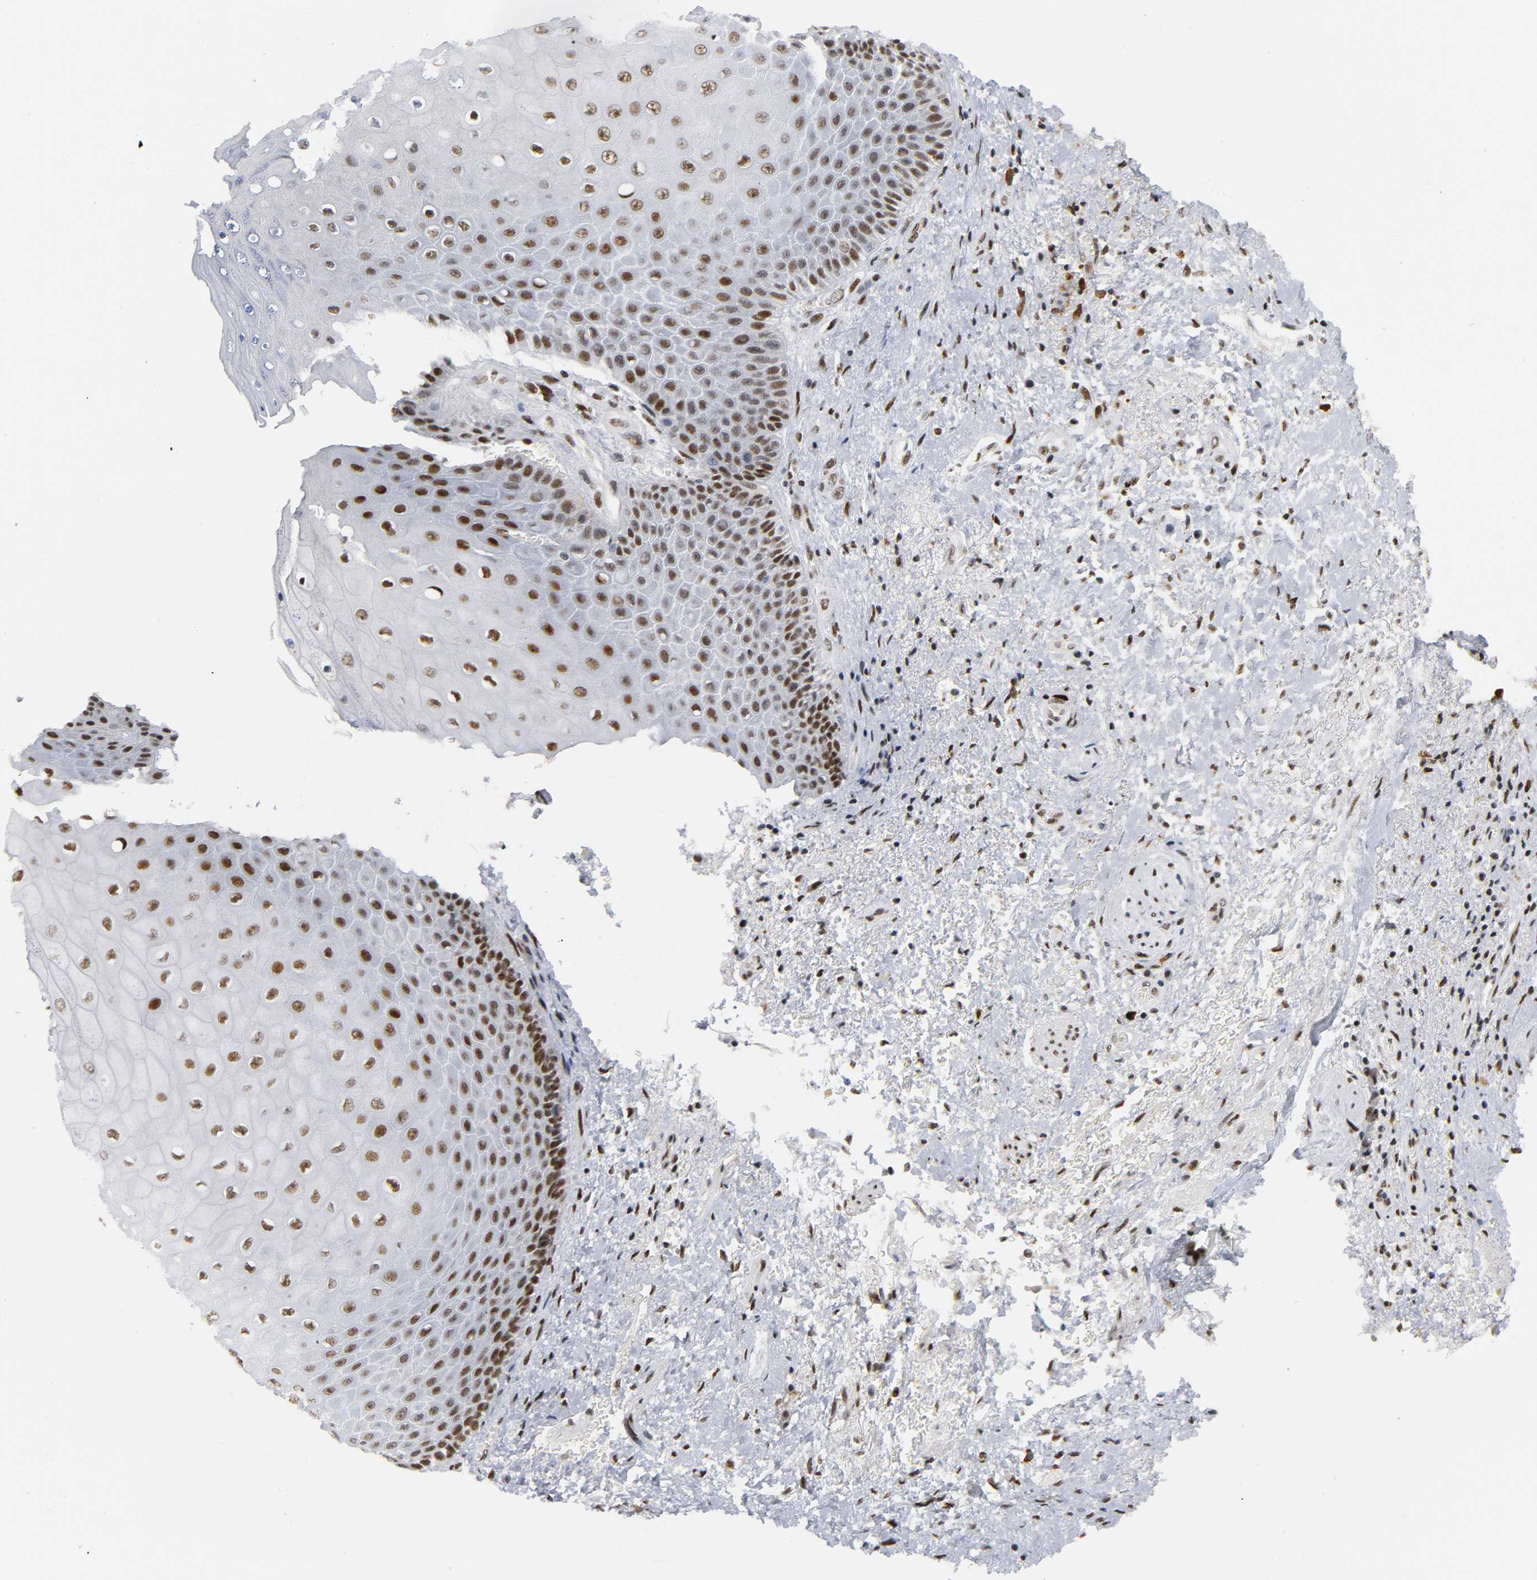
{"staining": {"intensity": "strong", "quantity": ">75%", "location": "nuclear"}, "tissue": "skin", "cell_type": "Epidermal cells", "image_type": "normal", "snomed": [{"axis": "morphology", "description": "Normal tissue, NOS"}, {"axis": "topography", "description": "Anal"}], "caption": "An image of human skin stained for a protein reveals strong nuclear brown staining in epidermal cells. Immunohistochemistry (ihc) stains the protein in brown and the nuclei are stained blue.", "gene": "CREBBP", "patient": {"sex": "female", "age": 46}}